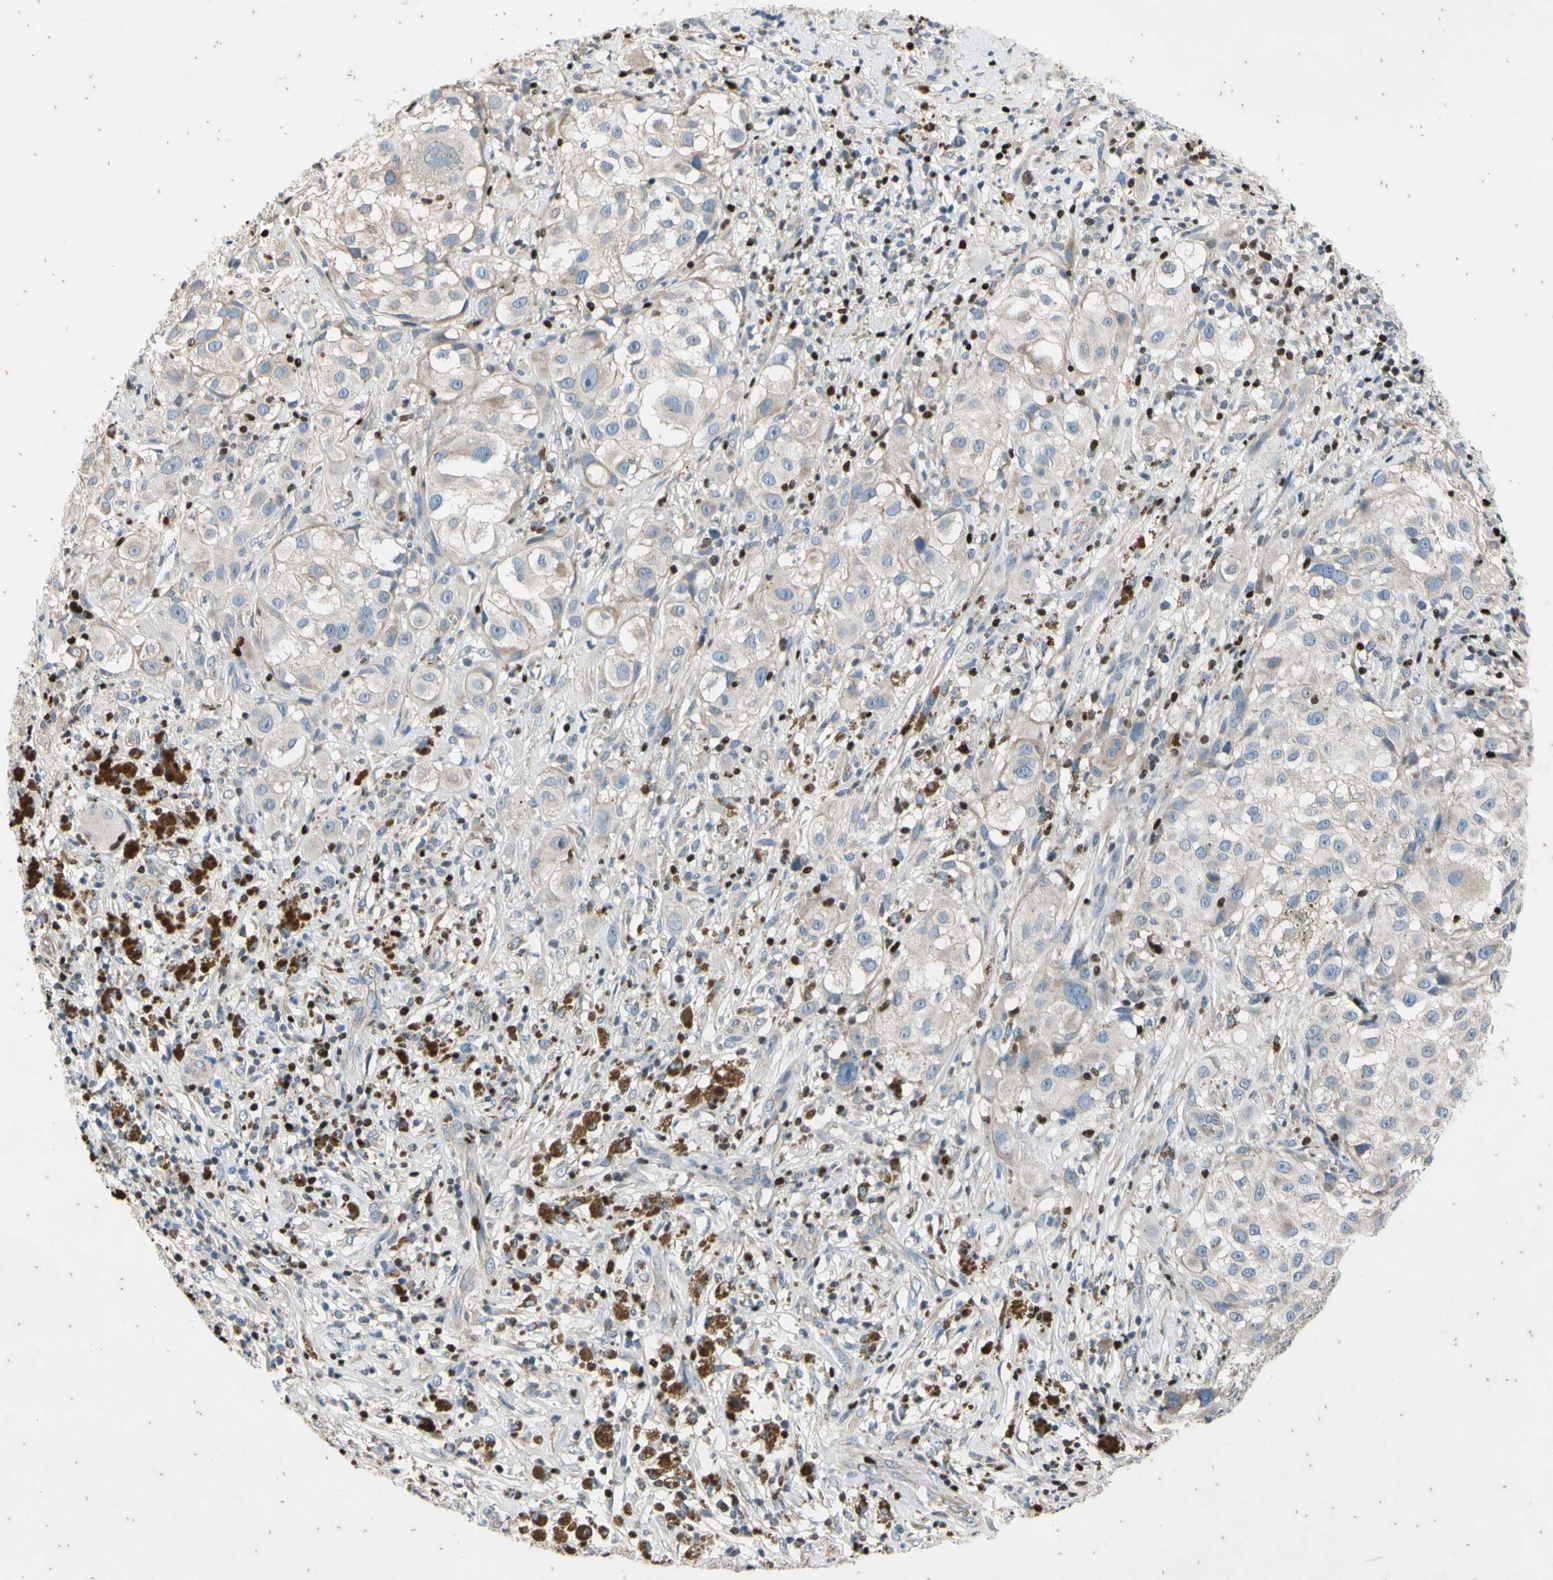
{"staining": {"intensity": "weak", "quantity": ">75%", "location": "cytoplasmic/membranous"}, "tissue": "melanoma", "cell_type": "Tumor cells", "image_type": "cancer", "snomed": [{"axis": "morphology", "description": "Necrosis, NOS"}, {"axis": "morphology", "description": "Malignant melanoma, NOS"}, {"axis": "topography", "description": "Skin"}], "caption": "The photomicrograph displays a brown stain indicating the presence of a protein in the cytoplasmic/membranous of tumor cells in malignant melanoma. Immunohistochemistry (ihc) stains the protein in brown and the nuclei are stained blue.", "gene": "TBX21", "patient": {"sex": "female", "age": 87}}